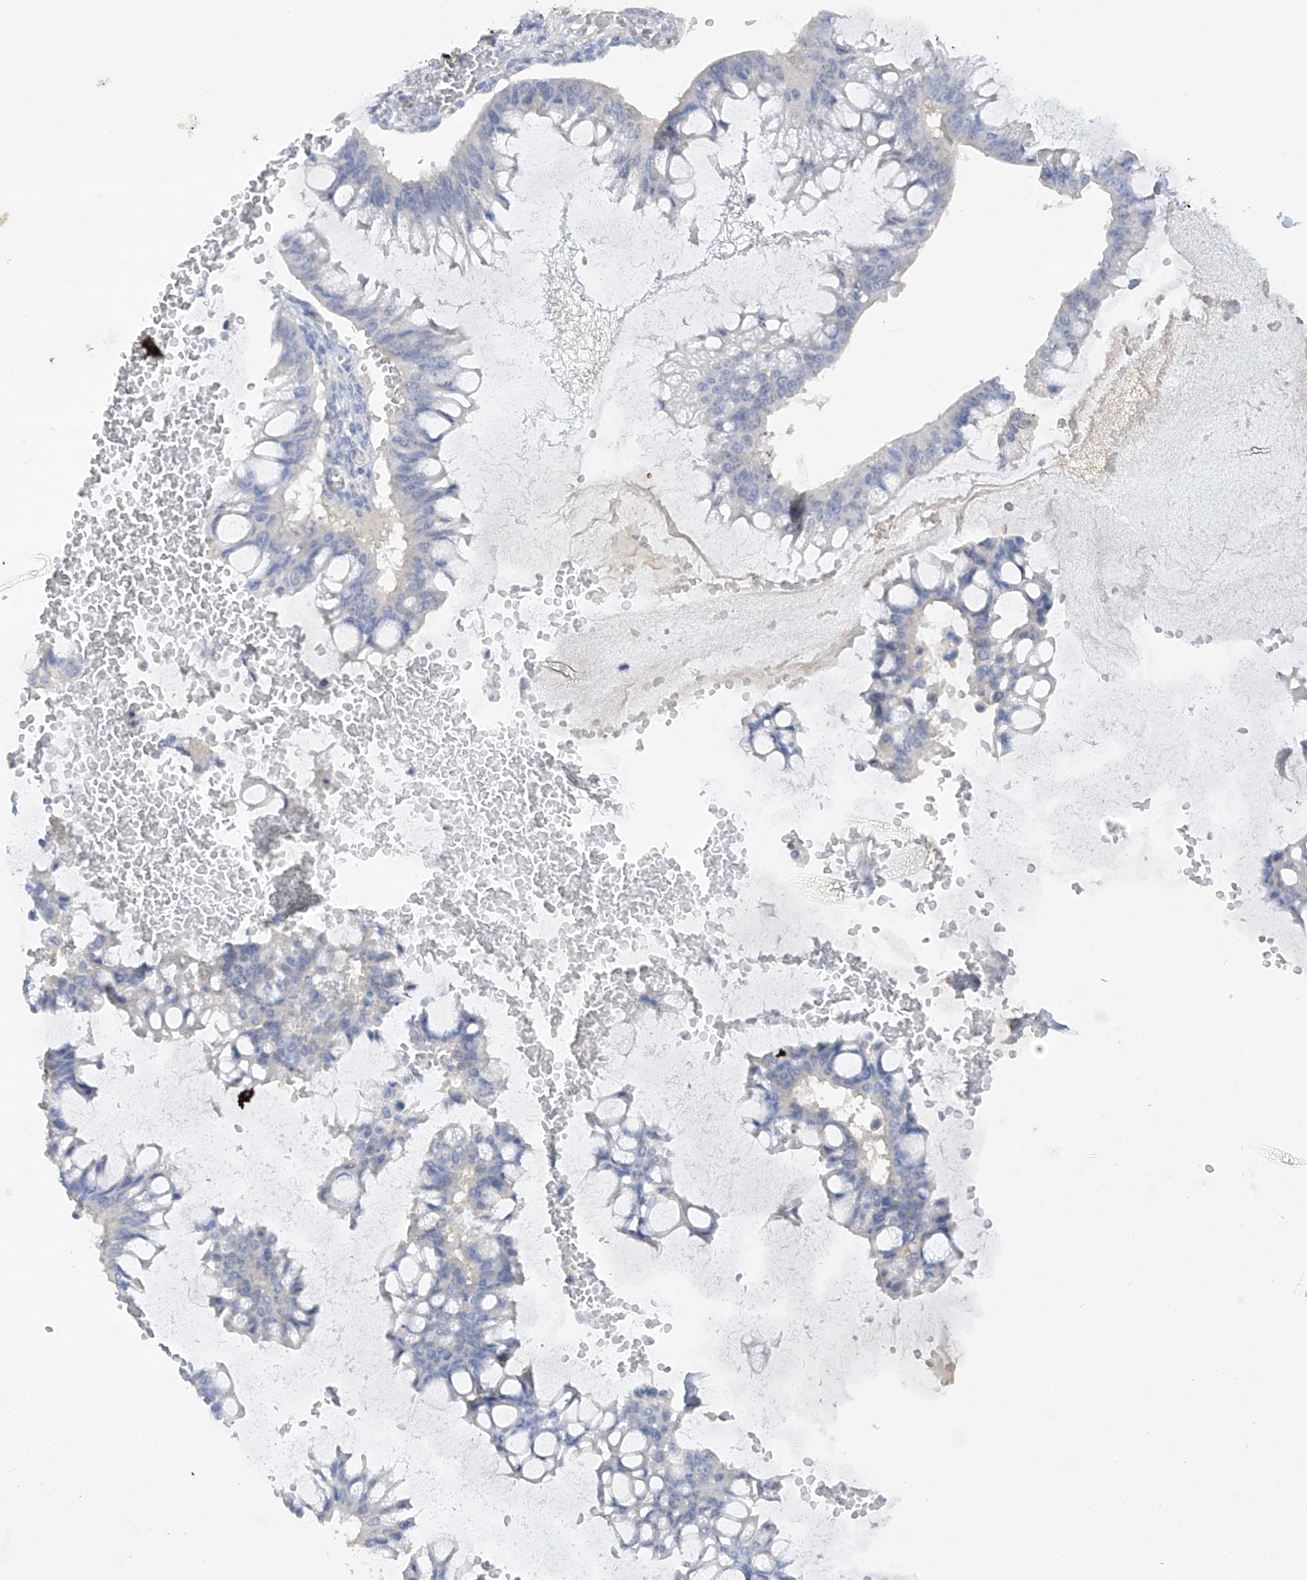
{"staining": {"intensity": "negative", "quantity": "none", "location": "none"}, "tissue": "ovarian cancer", "cell_type": "Tumor cells", "image_type": "cancer", "snomed": [{"axis": "morphology", "description": "Cystadenocarcinoma, mucinous, NOS"}, {"axis": "topography", "description": "Ovary"}], "caption": "Micrograph shows no significant protein expression in tumor cells of ovarian cancer.", "gene": "HAS3", "patient": {"sex": "female", "age": 73}}